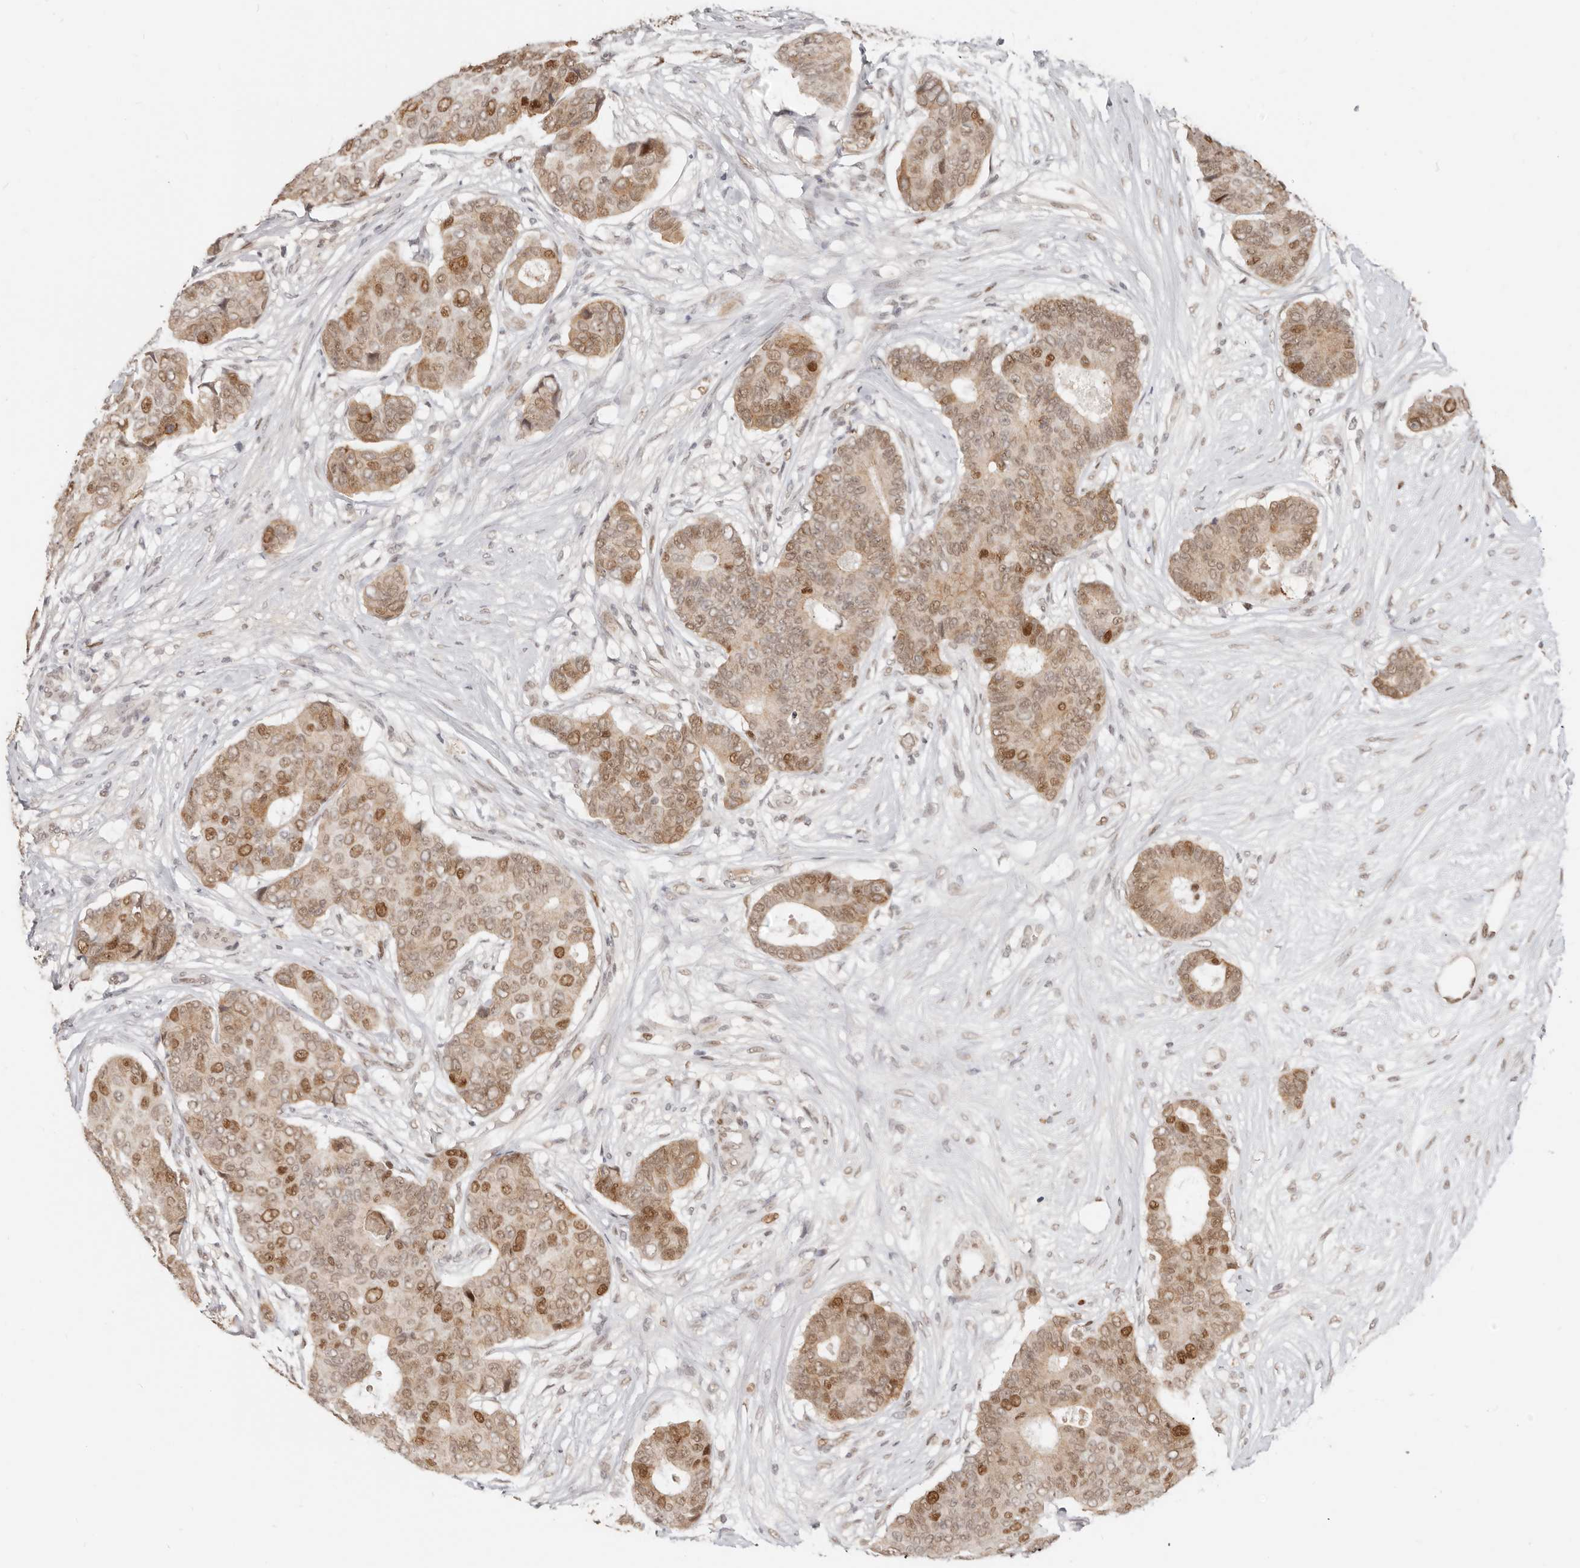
{"staining": {"intensity": "moderate", "quantity": ">75%", "location": "nuclear"}, "tissue": "breast cancer", "cell_type": "Tumor cells", "image_type": "cancer", "snomed": [{"axis": "morphology", "description": "Duct carcinoma"}, {"axis": "topography", "description": "Breast"}], "caption": "Breast intraductal carcinoma stained with immunohistochemistry (IHC) exhibits moderate nuclear staining in approximately >75% of tumor cells.", "gene": "RFC2", "patient": {"sex": "female", "age": 75}}